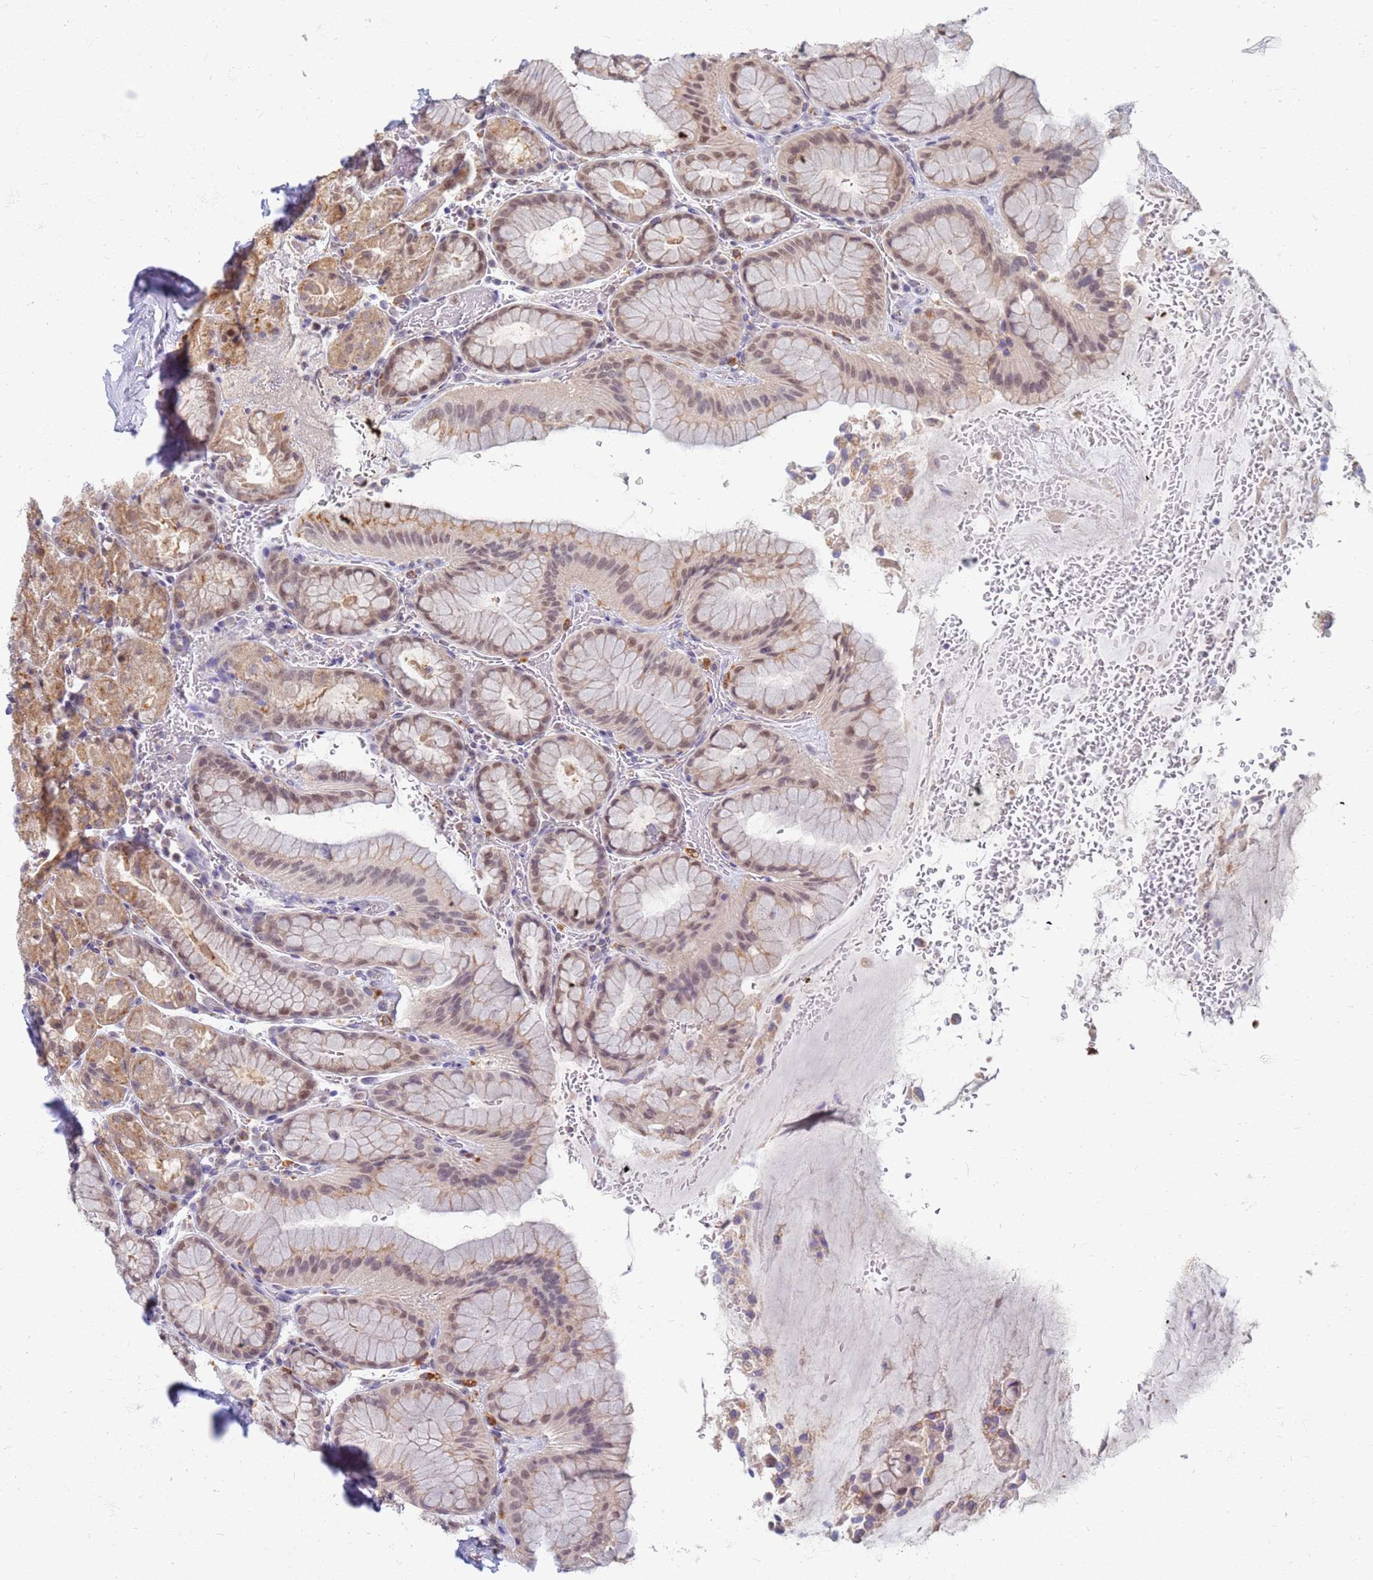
{"staining": {"intensity": "moderate", "quantity": "25%-75%", "location": "cytoplasmic/membranous,nuclear"}, "tissue": "stomach", "cell_type": "Glandular cells", "image_type": "normal", "snomed": [{"axis": "morphology", "description": "Normal tissue, NOS"}, {"axis": "topography", "description": "Stomach, upper"}, {"axis": "topography", "description": "Stomach, lower"}], "caption": "A high-resolution histopathology image shows IHC staining of unremarkable stomach, which demonstrates moderate cytoplasmic/membranous,nuclear expression in about 25%-75% of glandular cells. The protein of interest is shown in brown color, while the nuclei are stained blue.", "gene": "ATP6V1E1", "patient": {"sex": "male", "age": 67}}